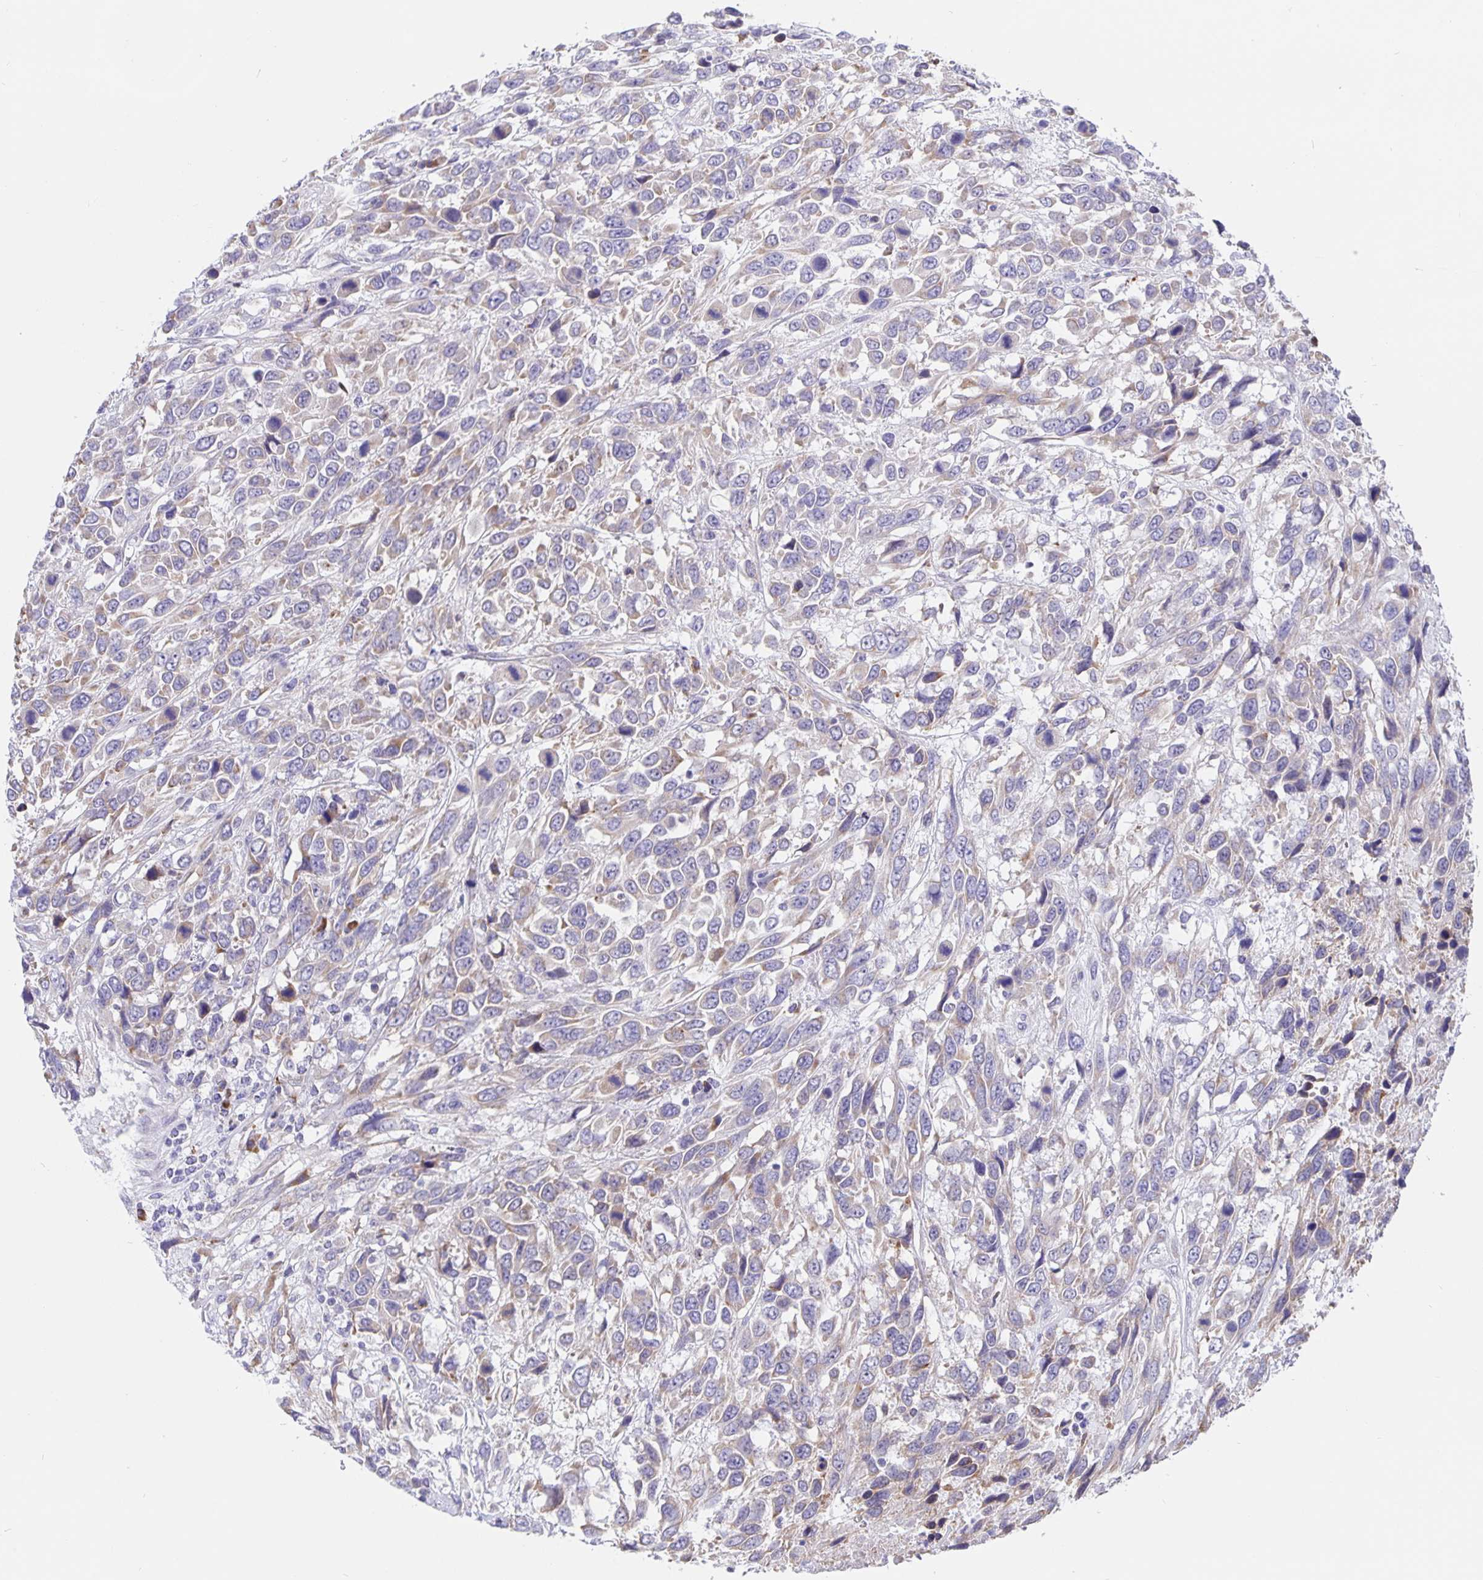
{"staining": {"intensity": "negative", "quantity": "none", "location": "none"}, "tissue": "urothelial cancer", "cell_type": "Tumor cells", "image_type": "cancer", "snomed": [{"axis": "morphology", "description": "Urothelial carcinoma, High grade"}, {"axis": "topography", "description": "Urinary bladder"}], "caption": "Urothelial carcinoma (high-grade) was stained to show a protein in brown. There is no significant positivity in tumor cells.", "gene": "ERMN", "patient": {"sex": "female", "age": 70}}